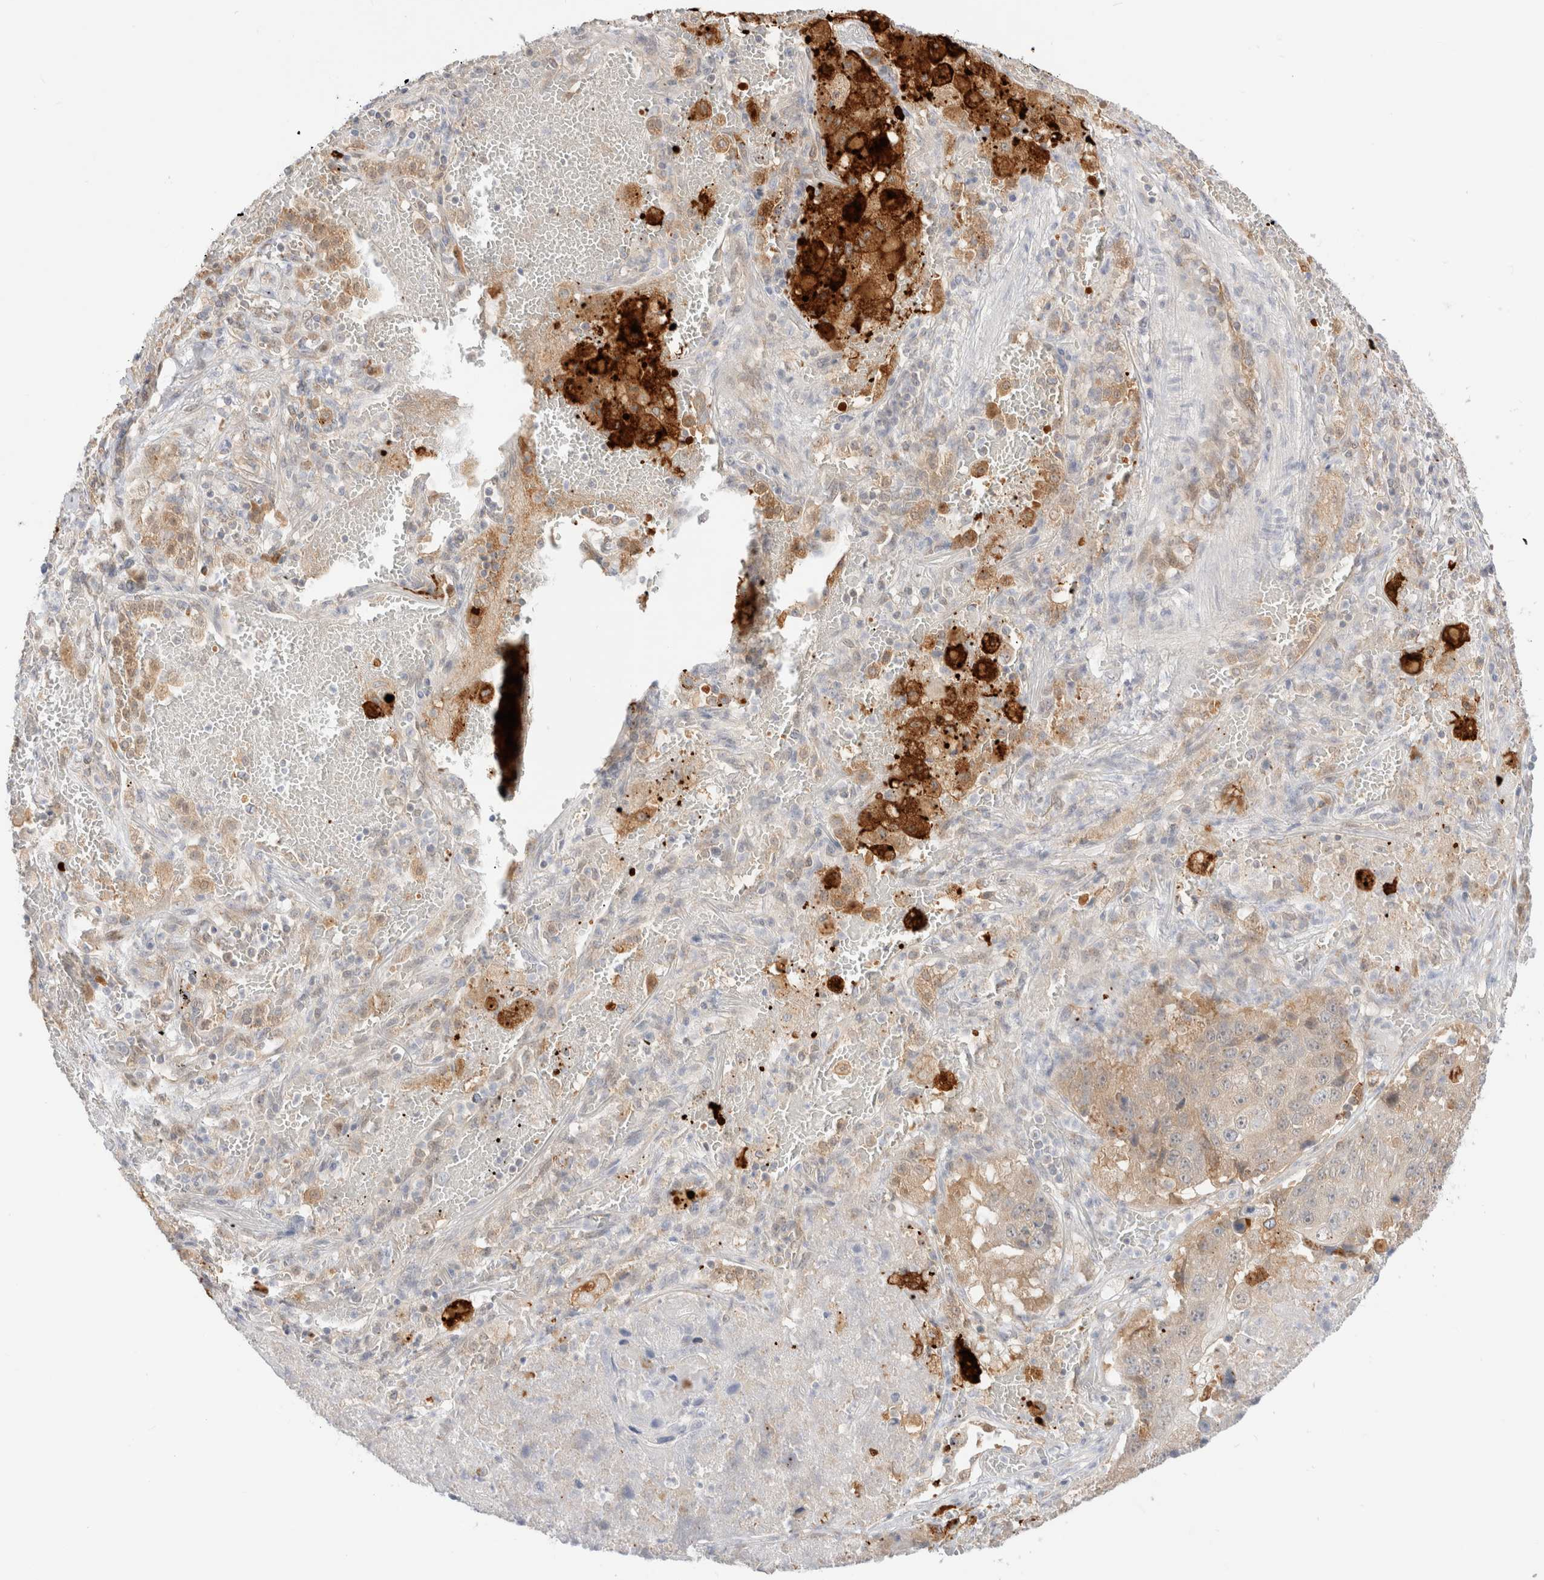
{"staining": {"intensity": "weak", "quantity": "<25%", "location": "cytoplasmic/membranous"}, "tissue": "lung cancer", "cell_type": "Tumor cells", "image_type": "cancer", "snomed": [{"axis": "morphology", "description": "Squamous cell carcinoma, NOS"}, {"axis": "topography", "description": "Lung"}], "caption": "The histopathology image shows no staining of tumor cells in lung cancer. (DAB IHC, high magnification).", "gene": "EFCAB13", "patient": {"sex": "male", "age": 61}}